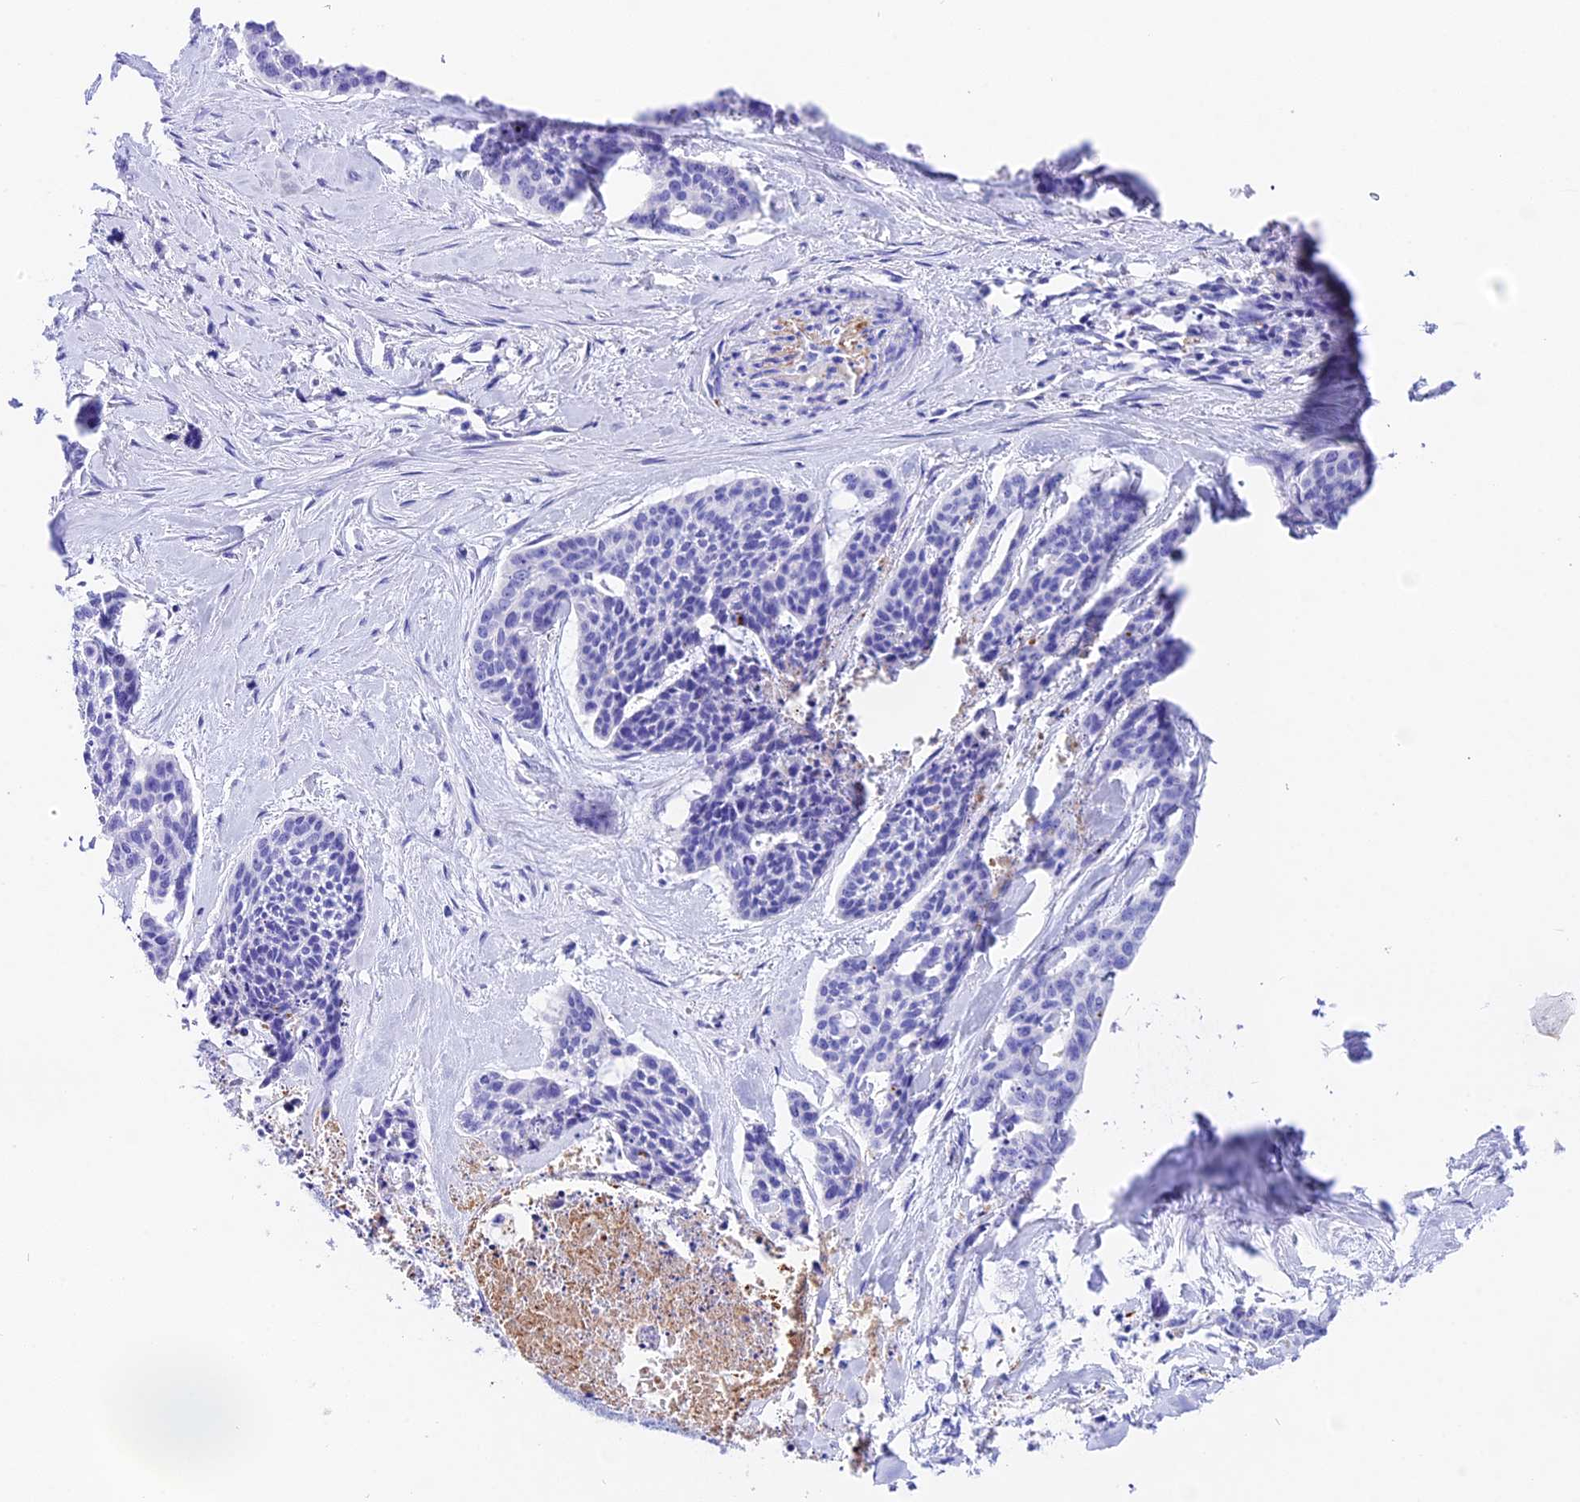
{"staining": {"intensity": "negative", "quantity": "none", "location": "none"}, "tissue": "skin cancer", "cell_type": "Tumor cells", "image_type": "cancer", "snomed": [{"axis": "morphology", "description": "Basal cell carcinoma"}, {"axis": "topography", "description": "Skin"}], "caption": "This is an IHC image of skin cancer (basal cell carcinoma). There is no positivity in tumor cells.", "gene": "PSG11", "patient": {"sex": "female", "age": 64}}